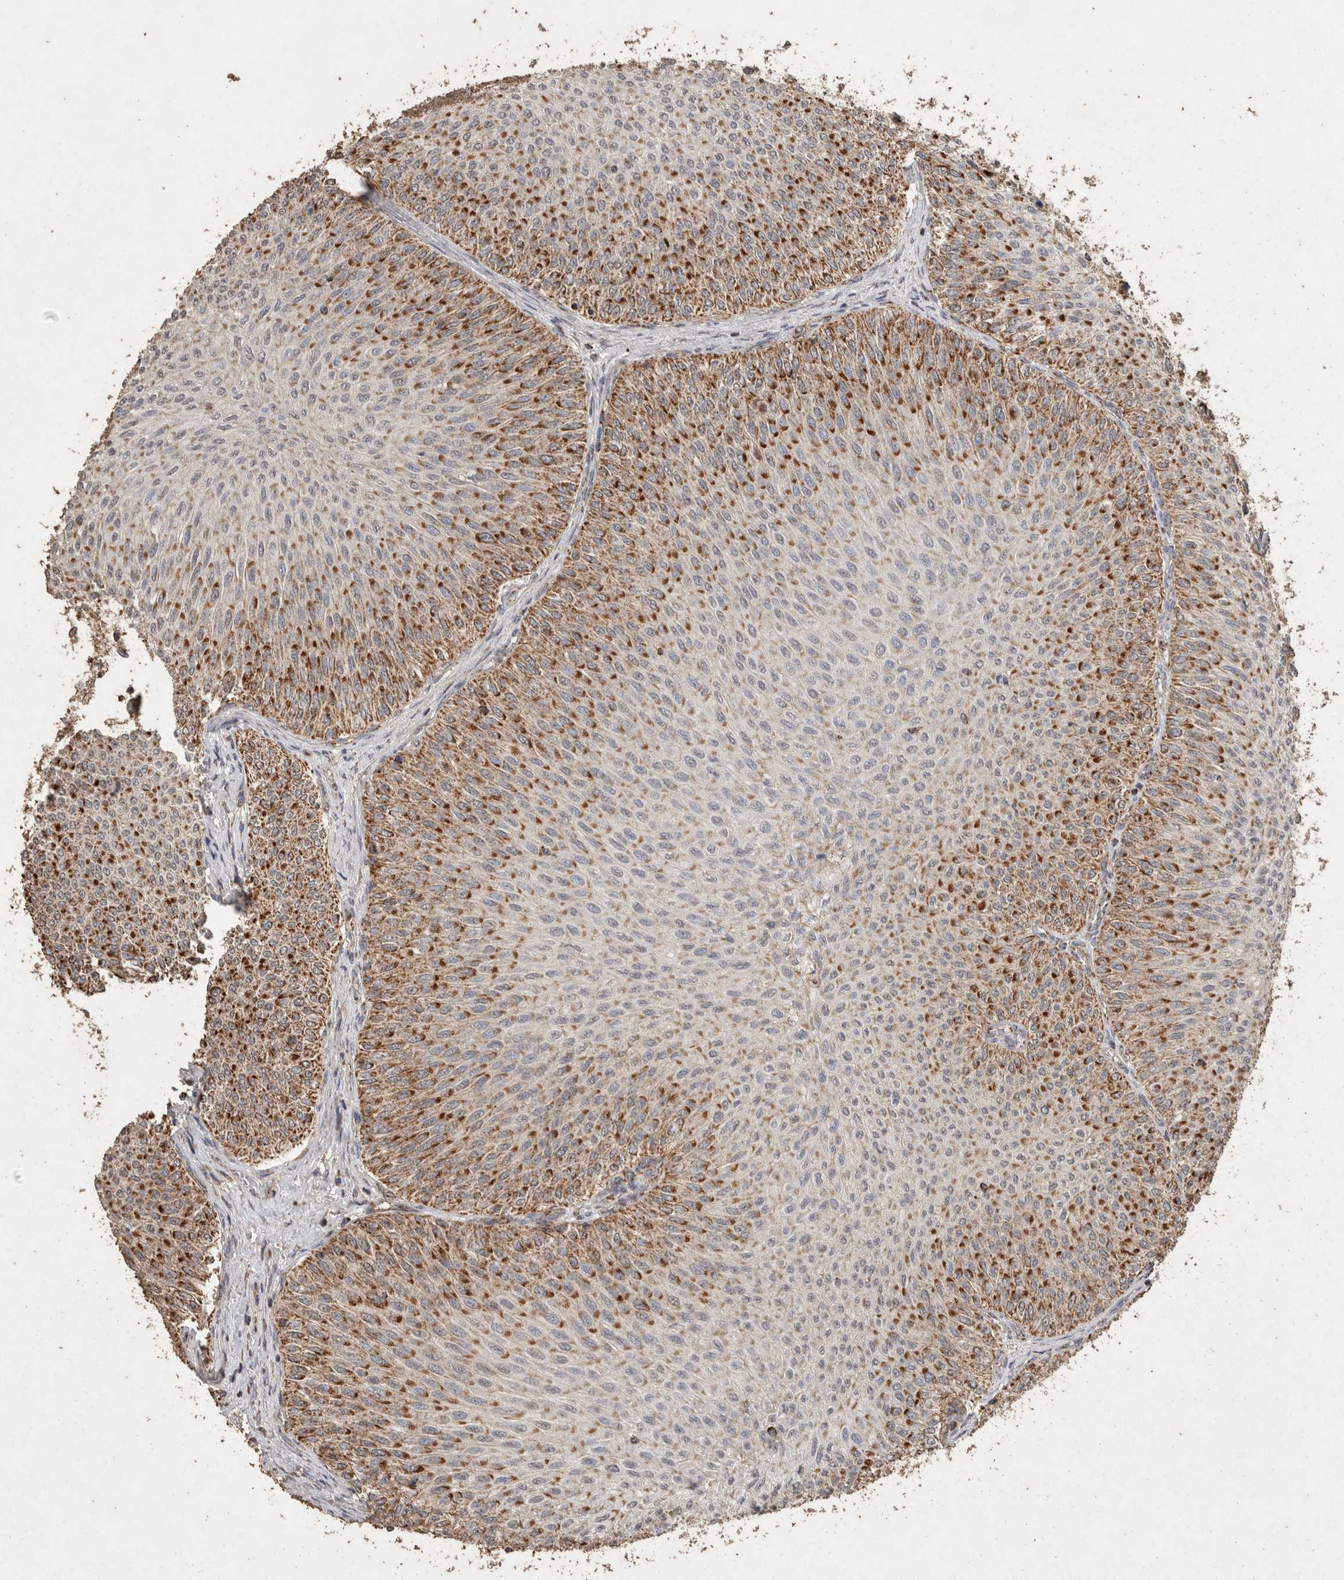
{"staining": {"intensity": "moderate", "quantity": ">75%", "location": "cytoplasmic/membranous"}, "tissue": "urothelial cancer", "cell_type": "Tumor cells", "image_type": "cancer", "snomed": [{"axis": "morphology", "description": "Urothelial carcinoma, Low grade"}, {"axis": "topography", "description": "Urinary bladder"}], "caption": "Urothelial cancer stained with a brown dye demonstrates moderate cytoplasmic/membranous positive expression in about >75% of tumor cells.", "gene": "ACADM", "patient": {"sex": "male", "age": 78}}